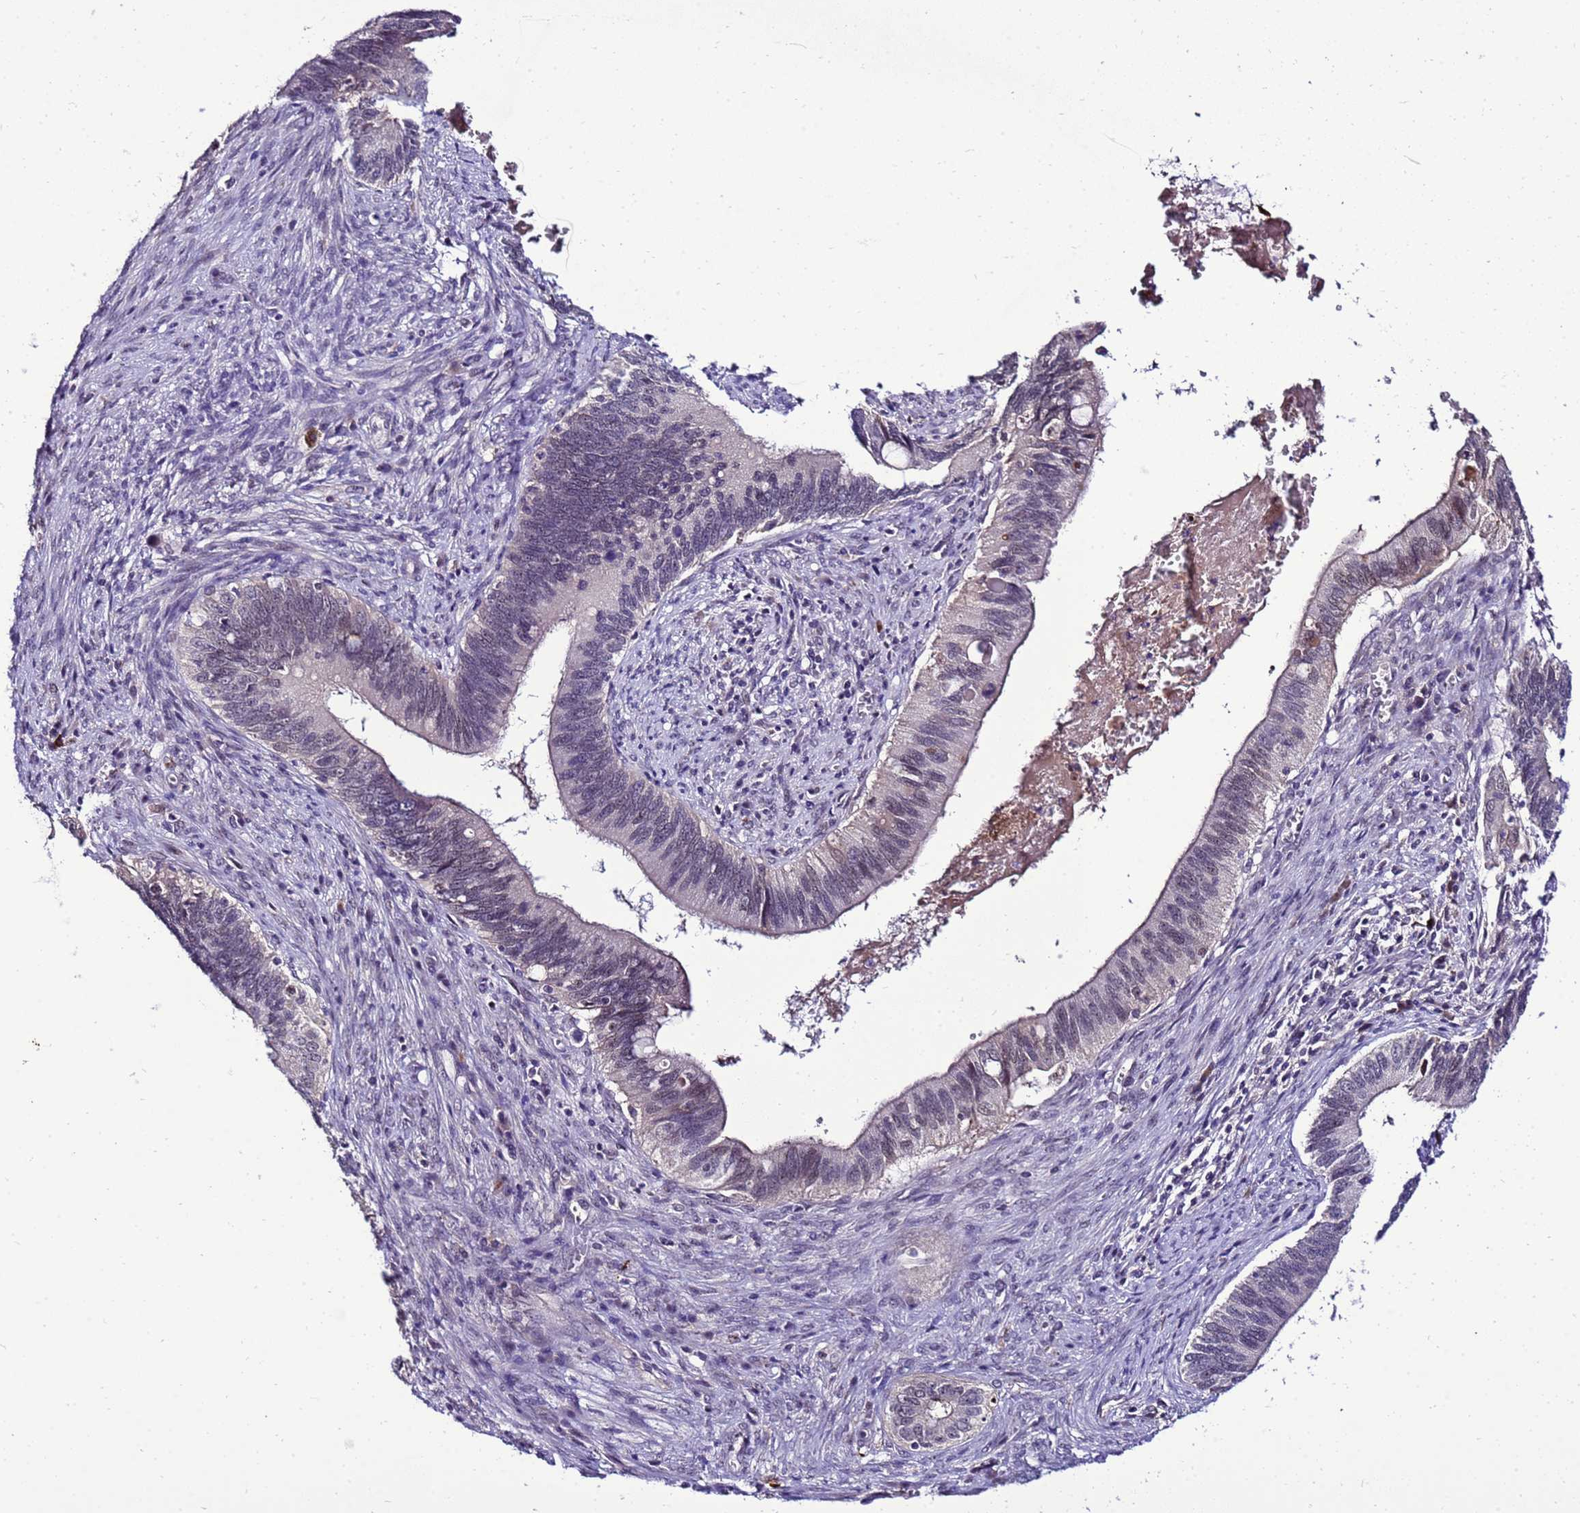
{"staining": {"intensity": "moderate", "quantity": "<25%", "location": "nuclear"}, "tissue": "cervical cancer", "cell_type": "Tumor cells", "image_type": "cancer", "snomed": [{"axis": "morphology", "description": "Adenocarcinoma, NOS"}, {"axis": "topography", "description": "Cervix"}], "caption": "Immunohistochemistry (DAB (3,3'-diaminobenzidine)) staining of adenocarcinoma (cervical) reveals moderate nuclear protein positivity in about <25% of tumor cells. (DAB (3,3'-diaminobenzidine) IHC, brown staining for protein, blue staining for nuclei).", "gene": "C19orf47", "patient": {"sex": "female", "age": 42}}